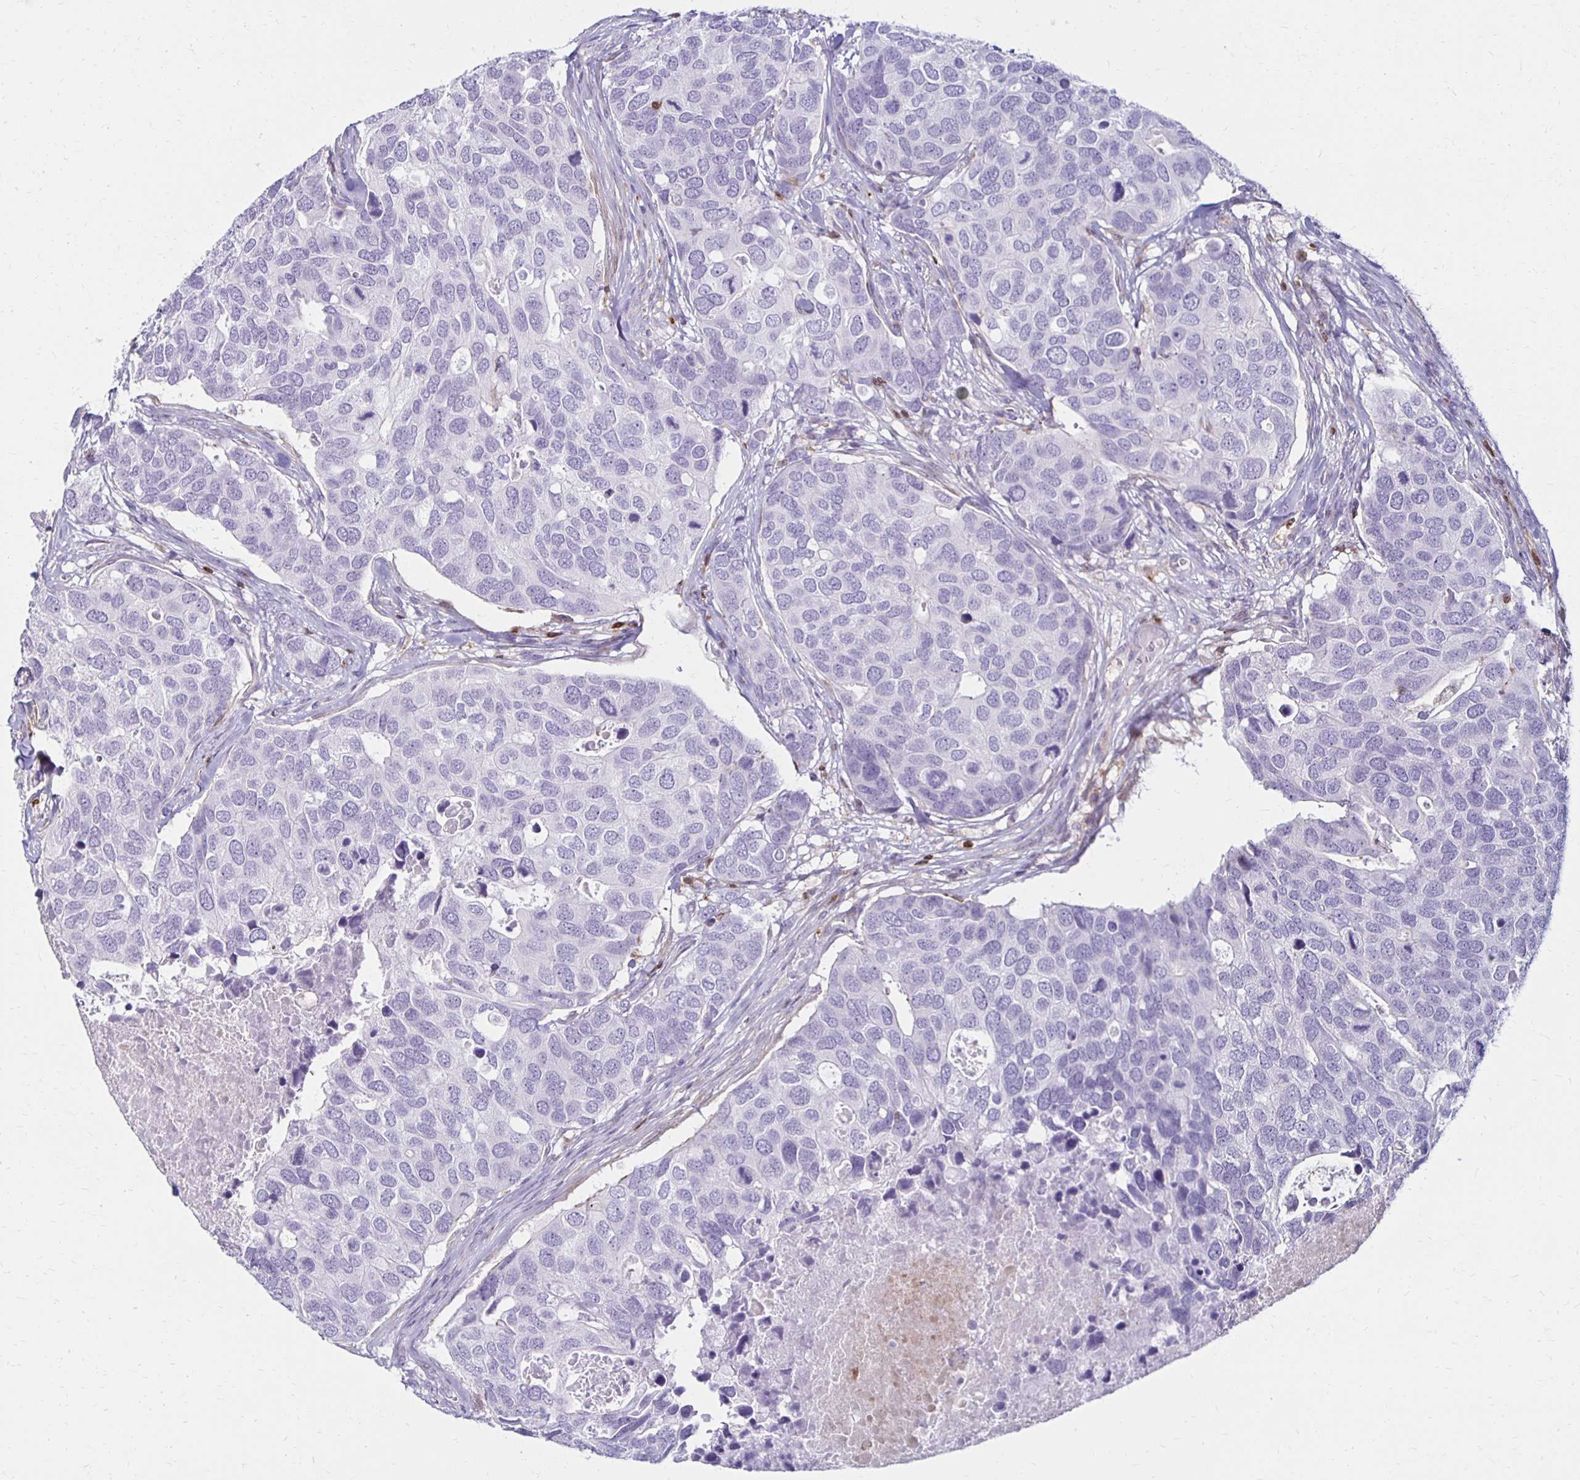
{"staining": {"intensity": "negative", "quantity": "none", "location": "none"}, "tissue": "breast cancer", "cell_type": "Tumor cells", "image_type": "cancer", "snomed": [{"axis": "morphology", "description": "Duct carcinoma"}, {"axis": "topography", "description": "Breast"}], "caption": "The IHC photomicrograph has no significant expression in tumor cells of breast infiltrating ductal carcinoma tissue. (DAB (3,3'-diaminobenzidine) immunohistochemistry (IHC) with hematoxylin counter stain).", "gene": "CCL21", "patient": {"sex": "female", "age": 83}}